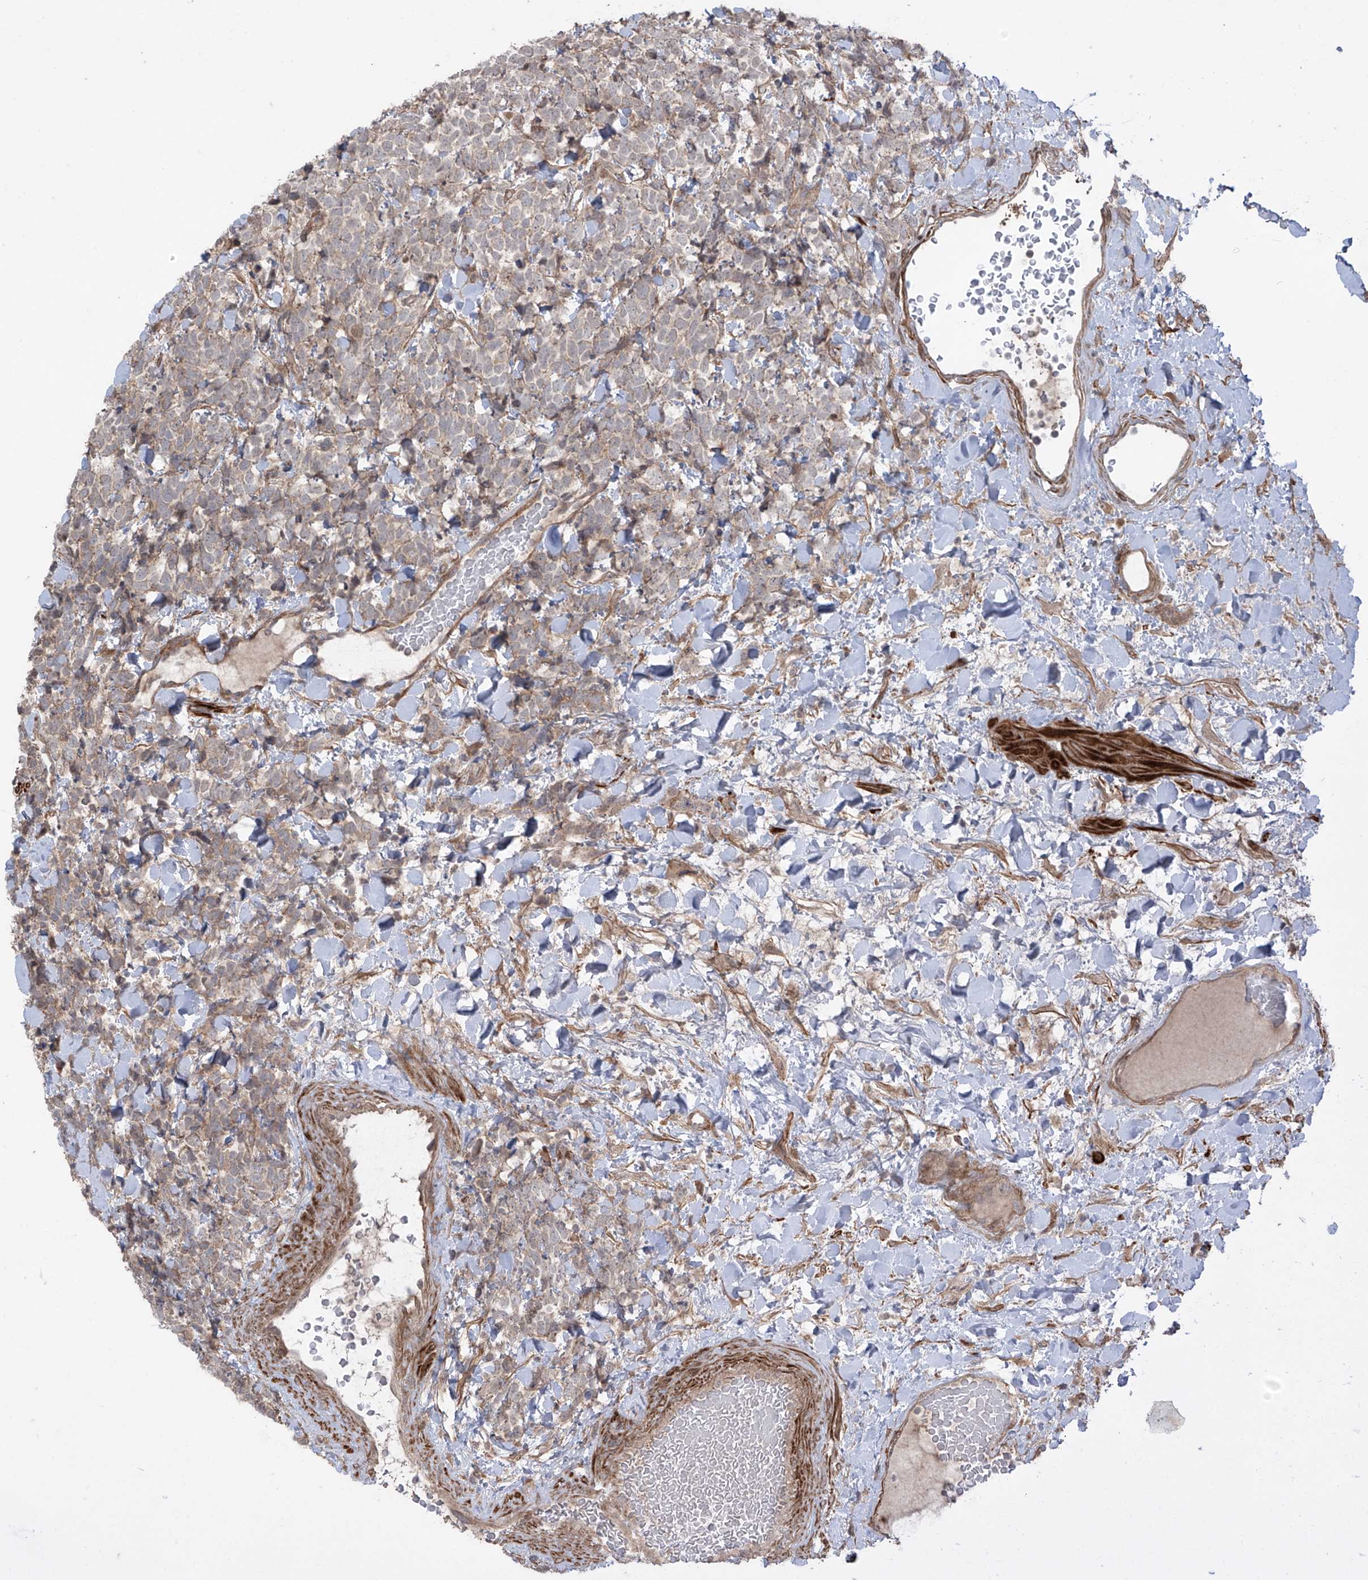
{"staining": {"intensity": "weak", "quantity": ">75%", "location": "cytoplasmic/membranous"}, "tissue": "urothelial cancer", "cell_type": "Tumor cells", "image_type": "cancer", "snomed": [{"axis": "morphology", "description": "Urothelial carcinoma, High grade"}, {"axis": "topography", "description": "Urinary bladder"}], "caption": "Immunohistochemical staining of urothelial cancer shows low levels of weak cytoplasmic/membranous protein expression in about >75% of tumor cells. (brown staining indicates protein expression, while blue staining denotes nuclei).", "gene": "LRRC74A", "patient": {"sex": "female", "age": 82}}